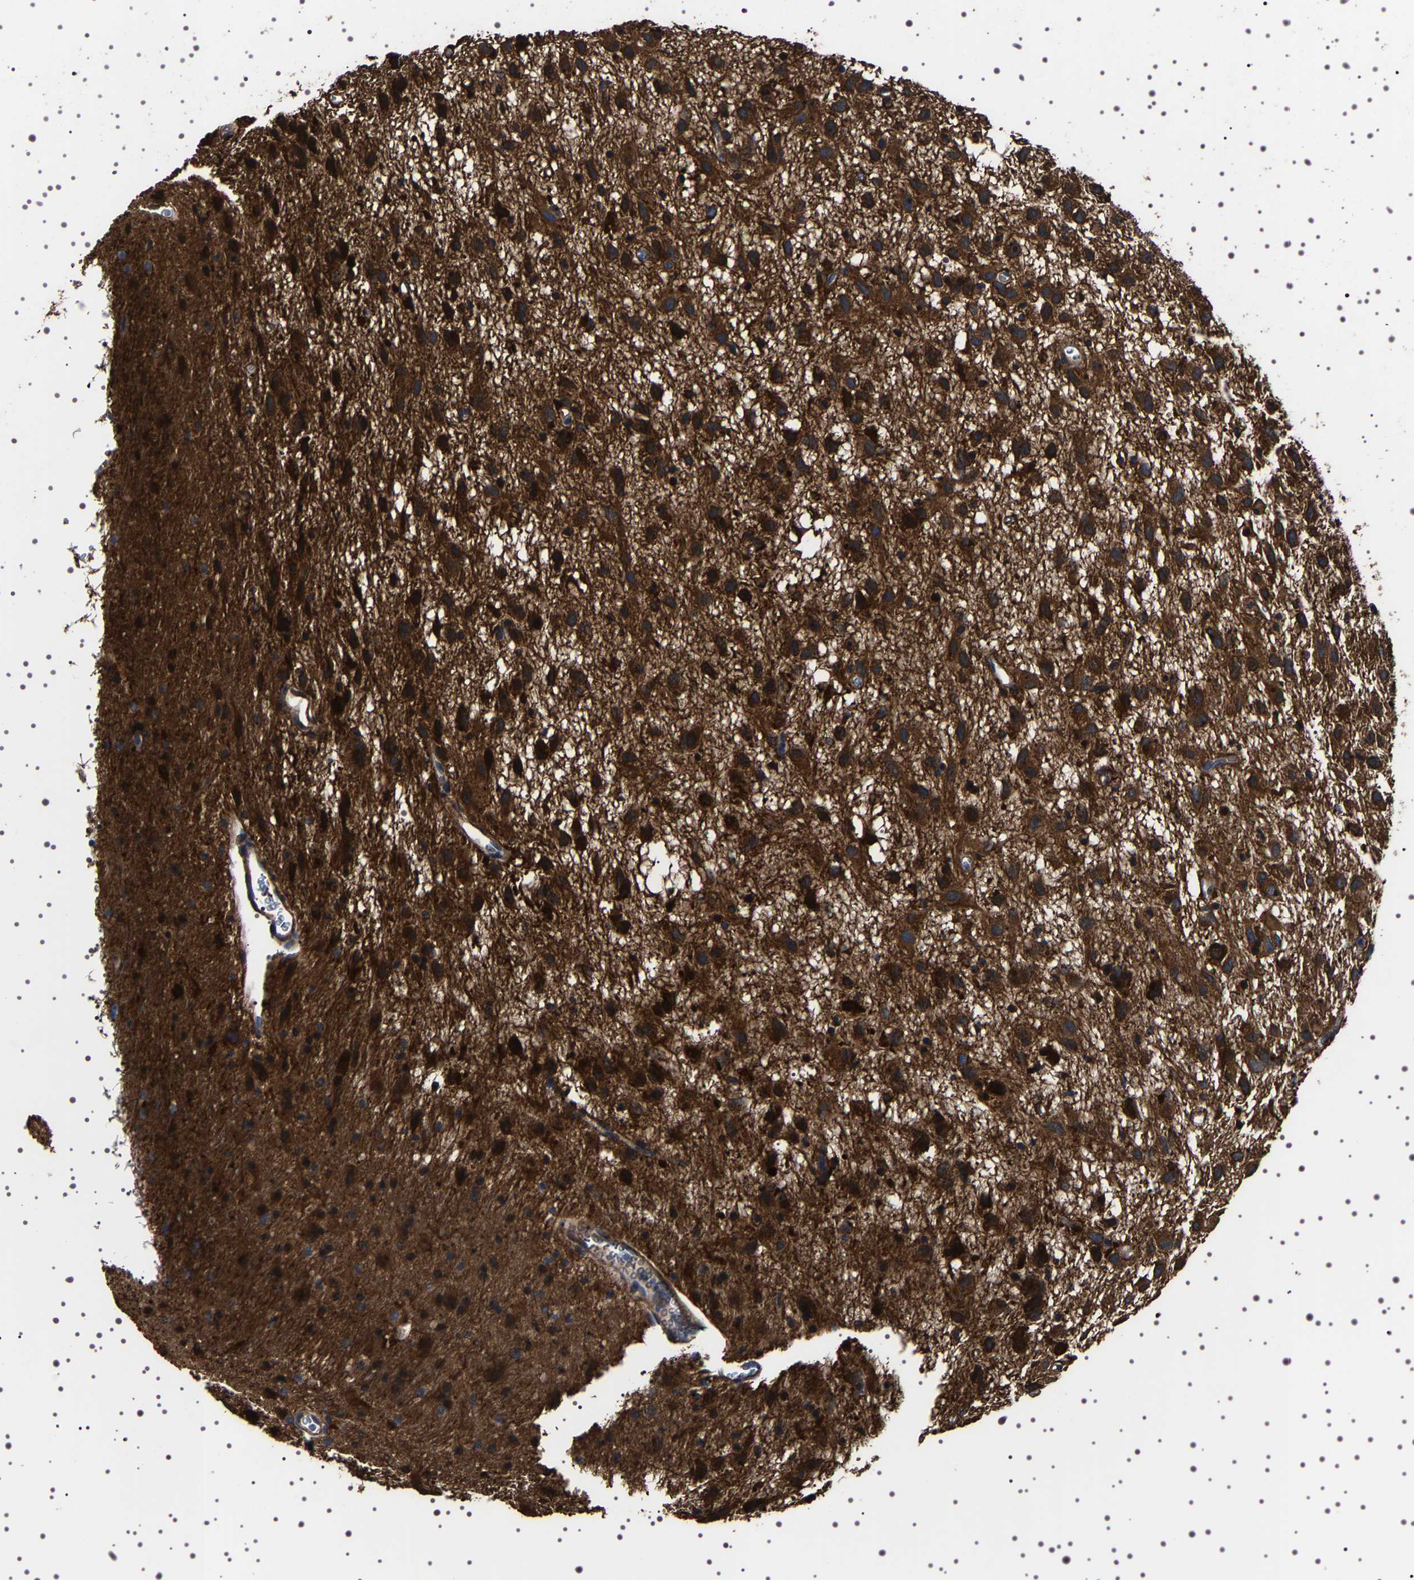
{"staining": {"intensity": "moderate", "quantity": ">75%", "location": "cytoplasmic/membranous"}, "tissue": "glioma", "cell_type": "Tumor cells", "image_type": "cancer", "snomed": [{"axis": "morphology", "description": "Glioma, malignant, Low grade"}, {"axis": "topography", "description": "Brain"}], "caption": "IHC (DAB (3,3'-diaminobenzidine)) staining of human glioma shows moderate cytoplasmic/membranous protein positivity in approximately >75% of tumor cells. (DAB IHC, brown staining for protein, blue staining for nuclei).", "gene": "WDR1", "patient": {"sex": "male", "age": 77}}